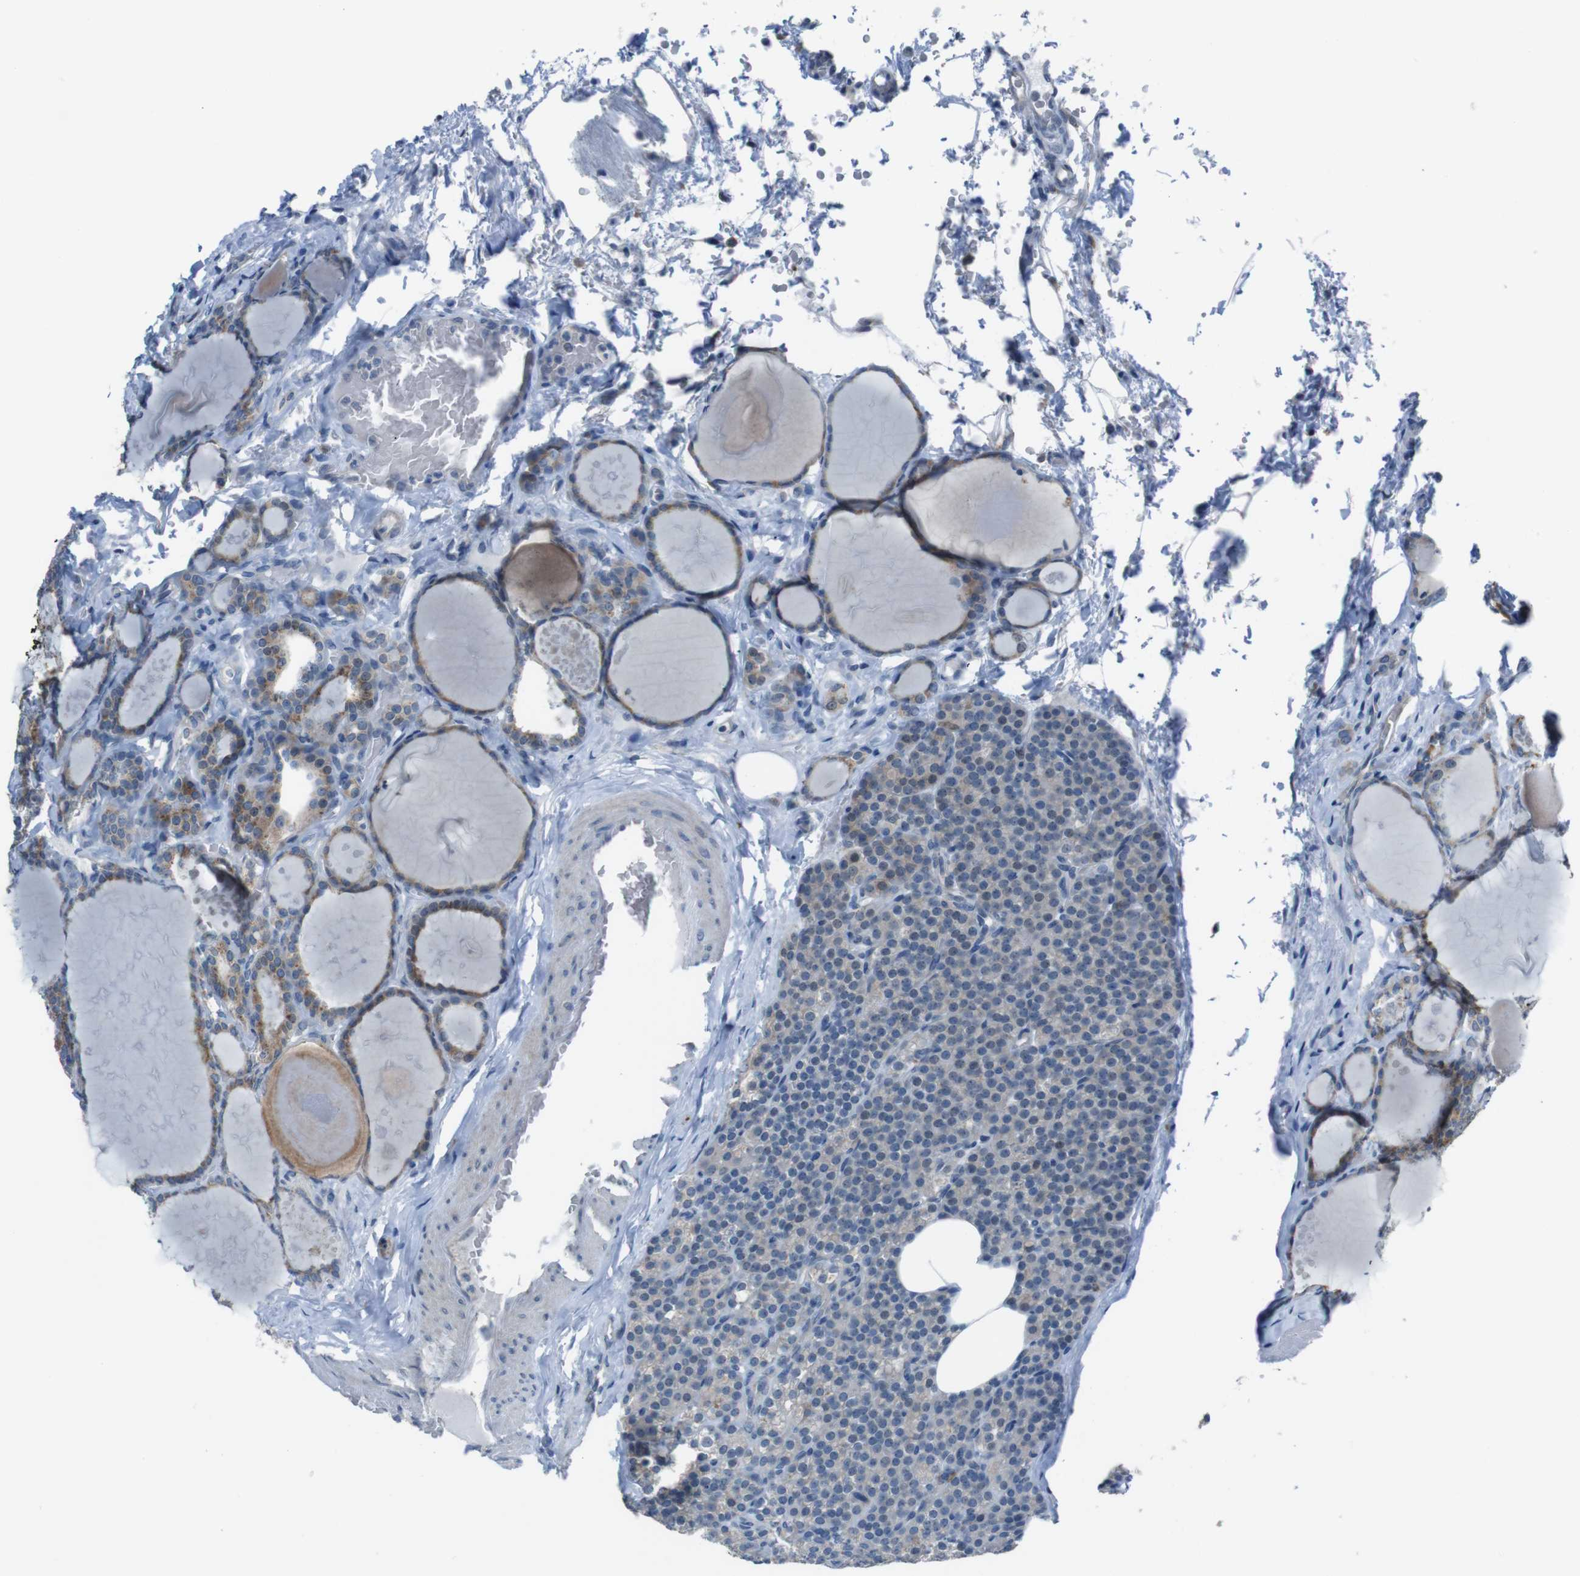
{"staining": {"intensity": "negative", "quantity": "none", "location": "none"}, "tissue": "parathyroid gland", "cell_type": "Glandular cells", "image_type": "normal", "snomed": [{"axis": "morphology", "description": "Normal tissue, NOS"}, {"axis": "topography", "description": "Parathyroid gland"}], "caption": "Immunohistochemistry (IHC) image of unremarkable parathyroid gland stained for a protein (brown), which exhibits no staining in glandular cells. (DAB (3,3'-diaminobenzidine) immunohistochemistry (IHC) visualized using brightfield microscopy, high magnification).", "gene": "CDH22", "patient": {"sex": "female", "age": 57}}